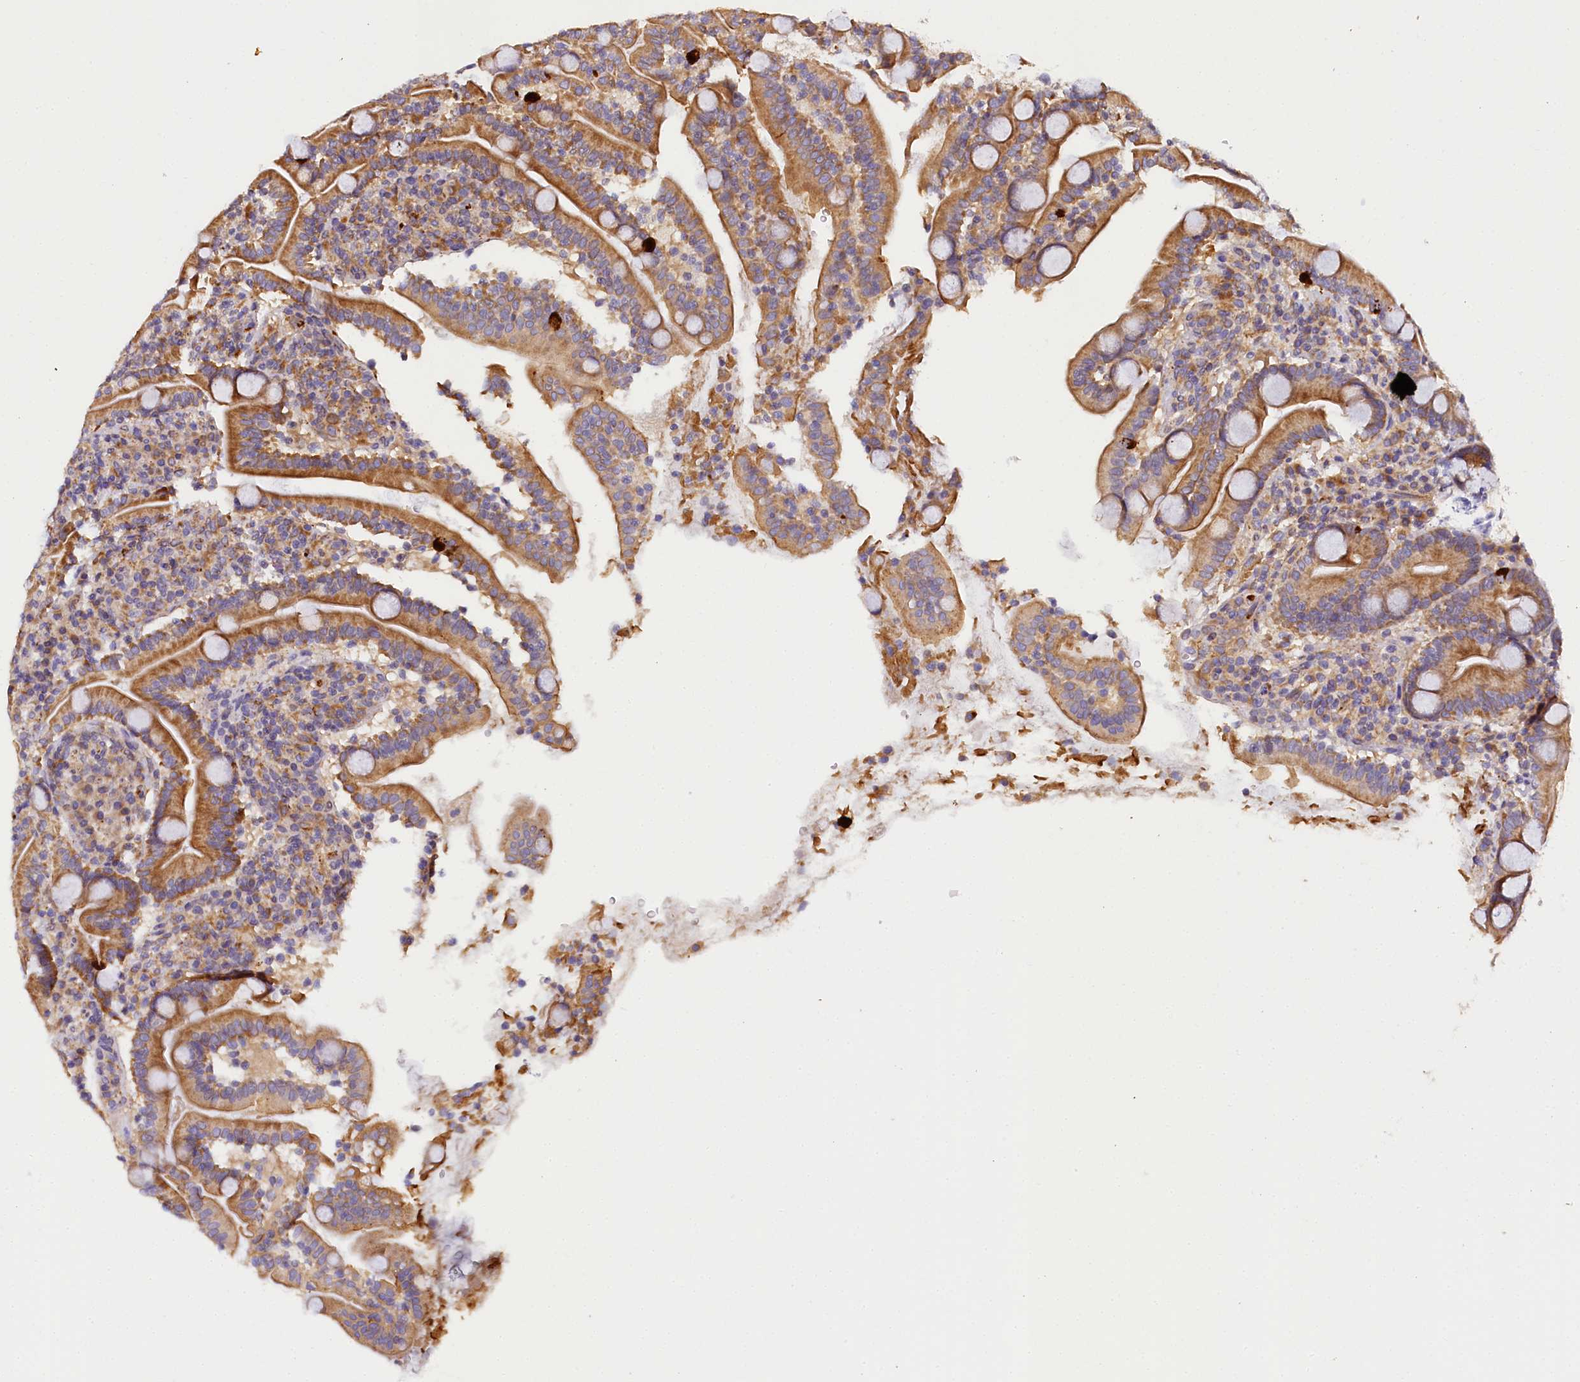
{"staining": {"intensity": "moderate", "quantity": "25%-75%", "location": "cytoplasmic/membranous"}, "tissue": "duodenum", "cell_type": "Glandular cells", "image_type": "normal", "snomed": [{"axis": "morphology", "description": "Normal tissue, NOS"}, {"axis": "topography", "description": "Duodenum"}], "caption": "Immunohistochemistry (IHC) photomicrograph of benign human duodenum stained for a protein (brown), which displays medium levels of moderate cytoplasmic/membranous staining in about 25%-75% of glandular cells.", "gene": "SUPV3L1", "patient": {"sex": "male", "age": 35}}